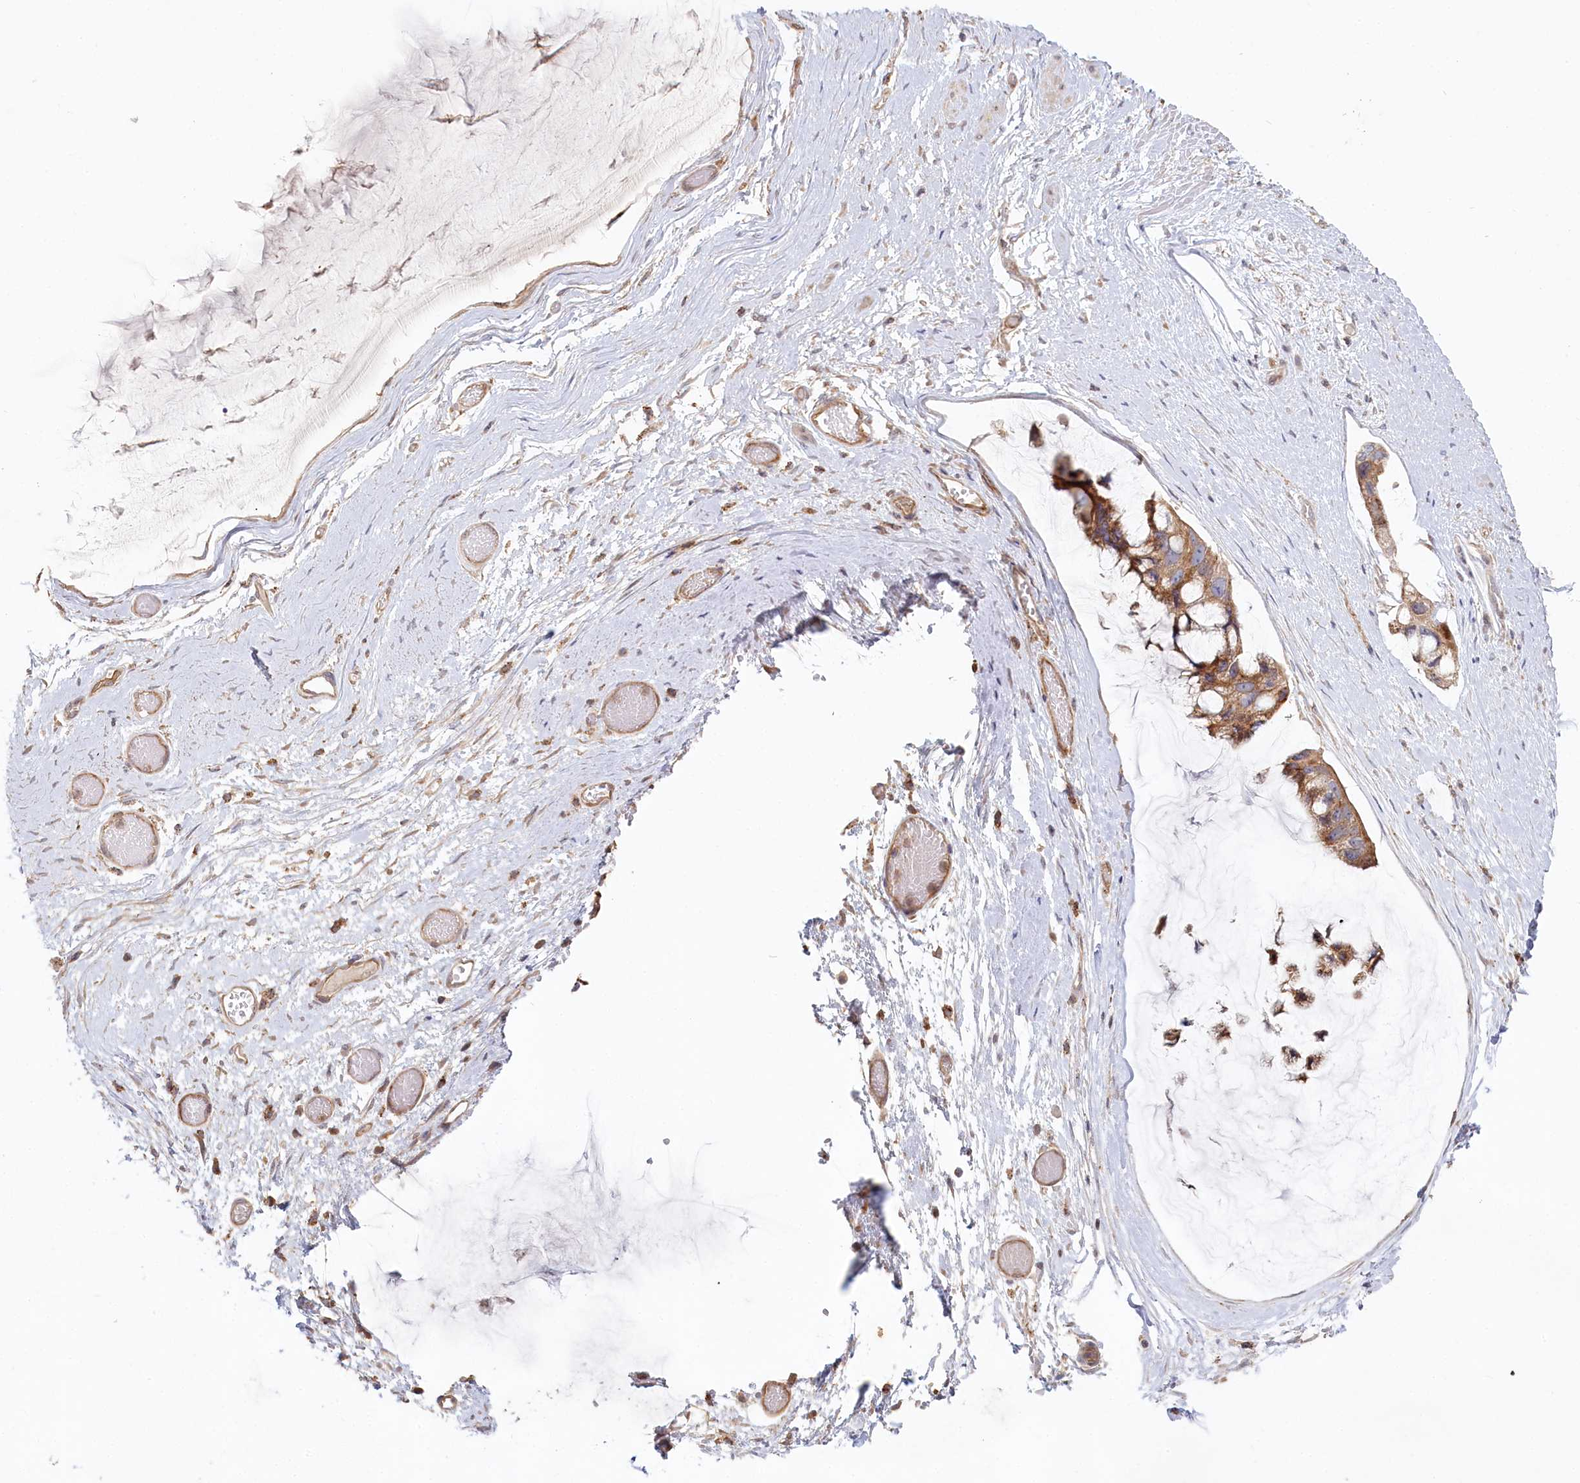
{"staining": {"intensity": "moderate", "quantity": ">75%", "location": "cytoplasmic/membranous"}, "tissue": "ovarian cancer", "cell_type": "Tumor cells", "image_type": "cancer", "snomed": [{"axis": "morphology", "description": "Cystadenocarcinoma, mucinous, NOS"}, {"axis": "topography", "description": "Ovary"}], "caption": "Tumor cells show medium levels of moderate cytoplasmic/membranous expression in approximately >75% of cells in human ovarian cancer. (Brightfield microscopy of DAB IHC at high magnification).", "gene": "HAL", "patient": {"sex": "female", "age": 39}}